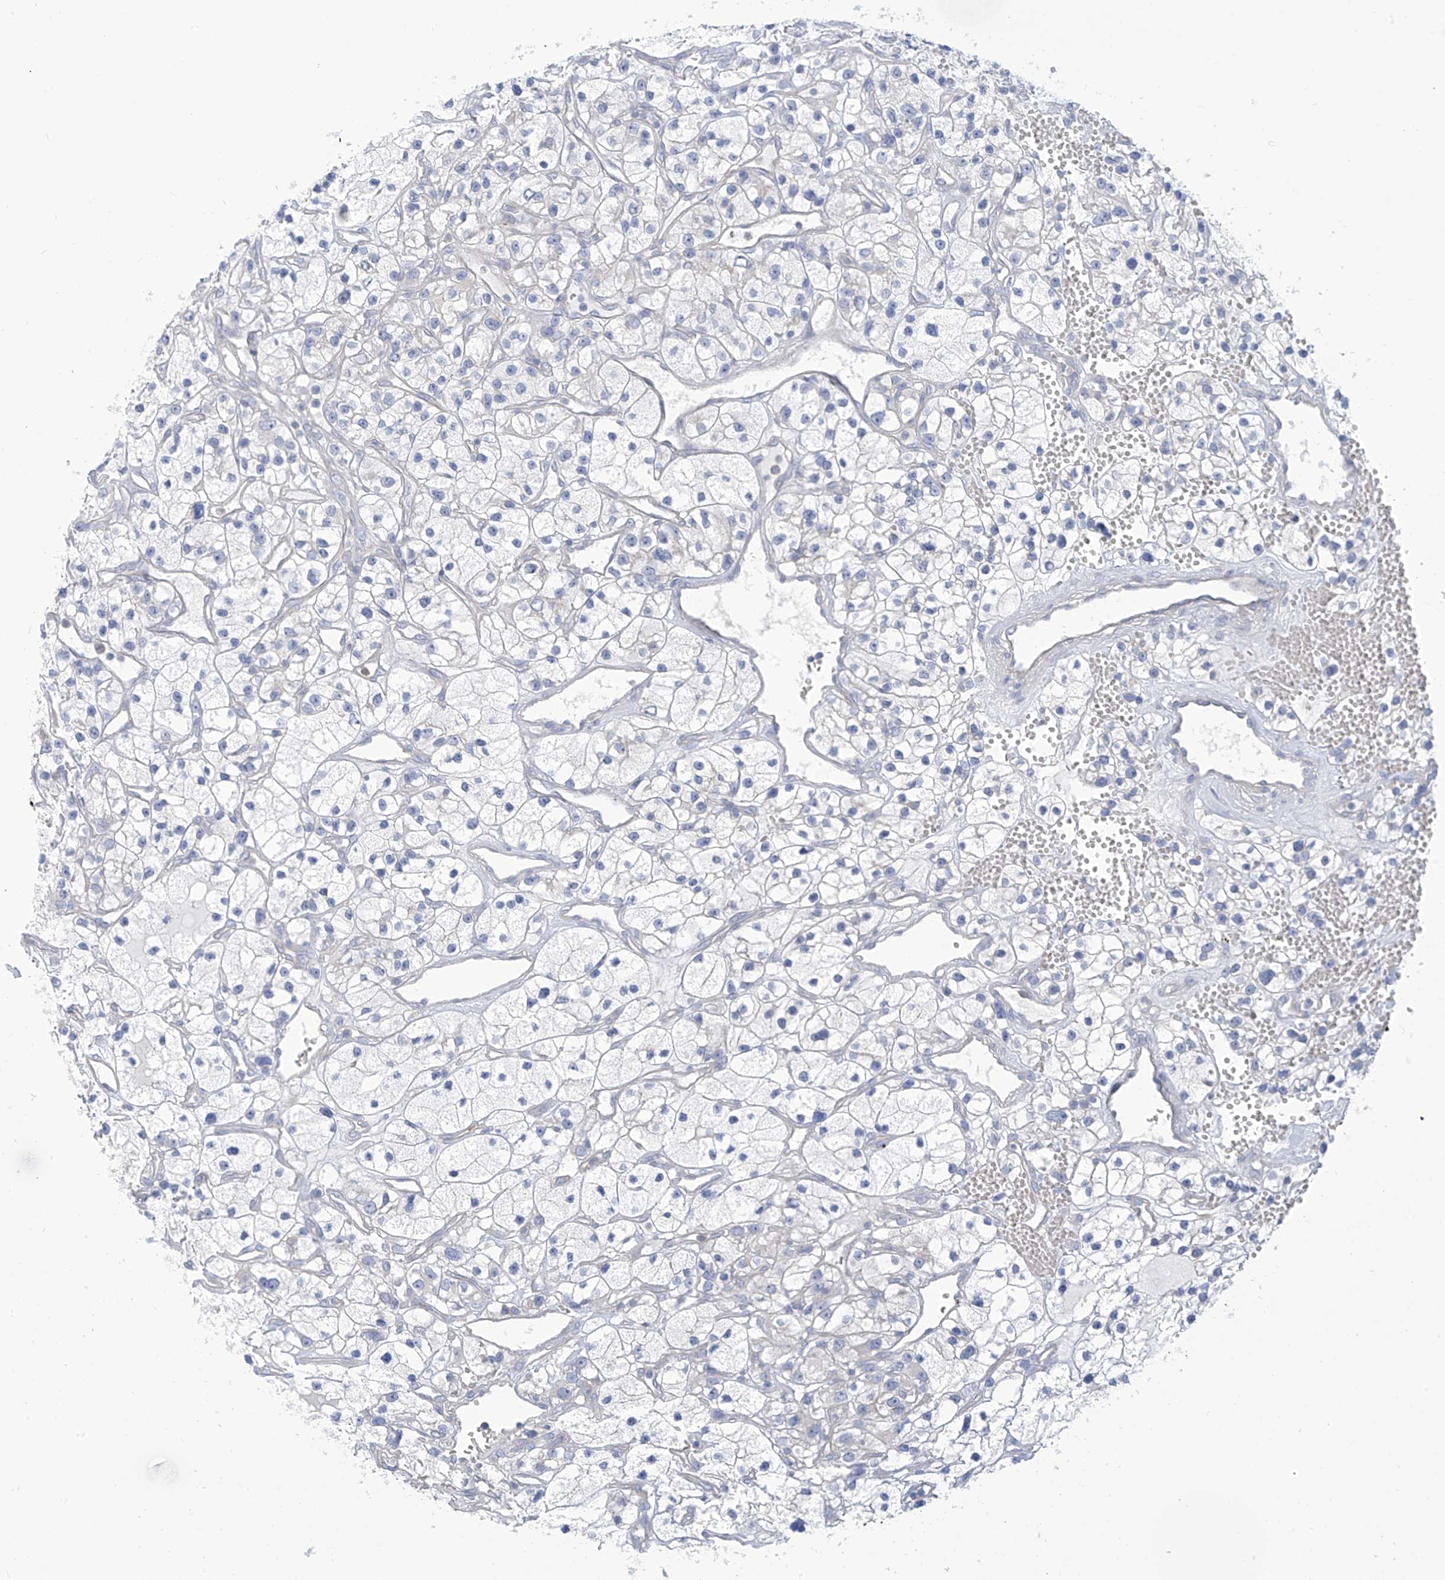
{"staining": {"intensity": "negative", "quantity": "none", "location": "none"}, "tissue": "renal cancer", "cell_type": "Tumor cells", "image_type": "cancer", "snomed": [{"axis": "morphology", "description": "Adenocarcinoma, NOS"}, {"axis": "topography", "description": "Kidney"}], "caption": "A photomicrograph of human renal cancer (adenocarcinoma) is negative for staining in tumor cells.", "gene": "FABP2", "patient": {"sex": "female", "age": 57}}